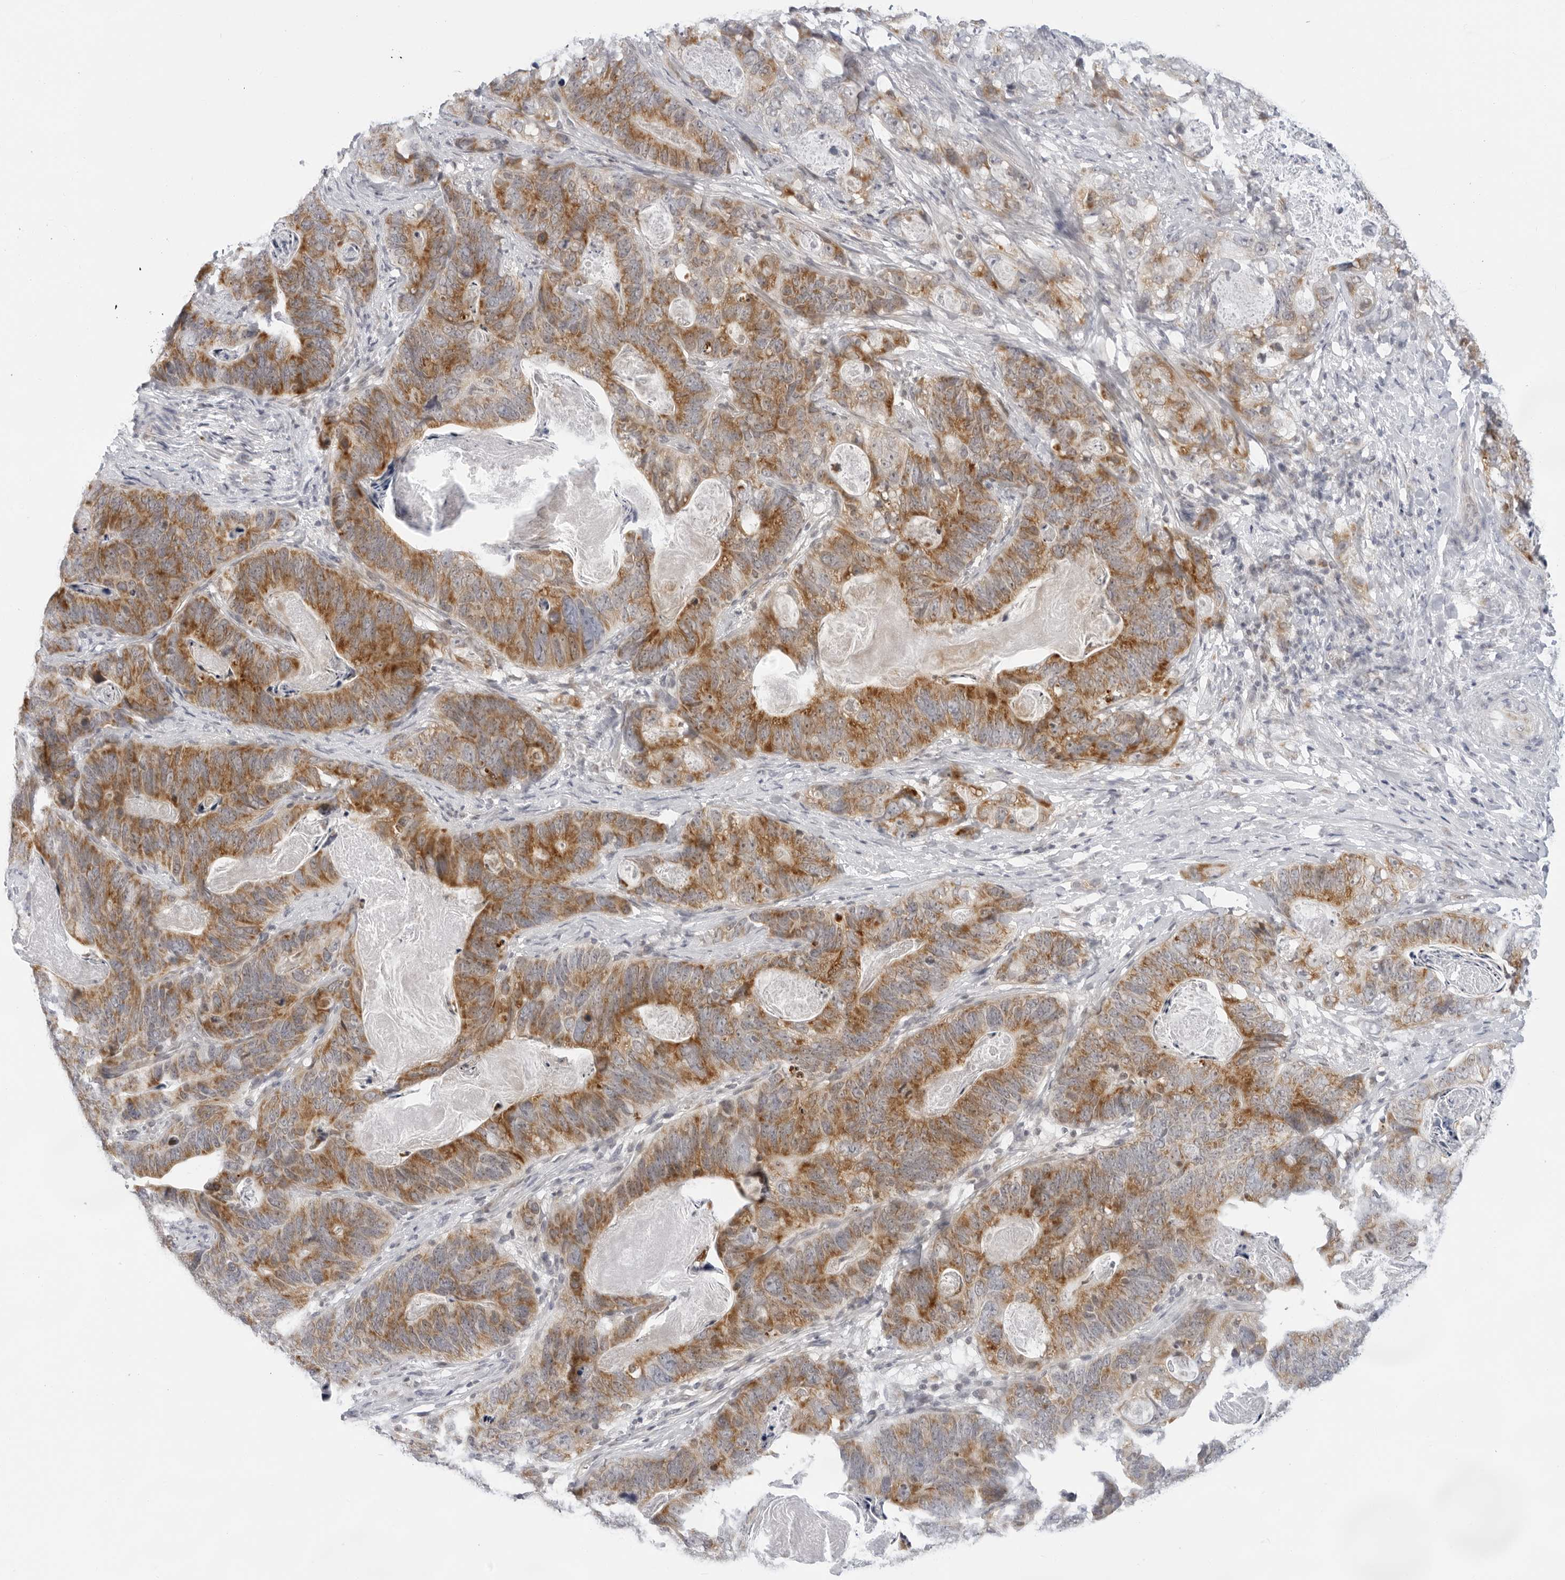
{"staining": {"intensity": "moderate", "quantity": ">75%", "location": "cytoplasmic/membranous"}, "tissue": "stomach cancer", "cell_type": "Tumor cells", "image_type": "cancer", "snomed": [{"axis": "morphology", "description": "Normal tissue, NOS"}, {"axis": "morphology", "description": "Adenocarcinoma, NOS"}, {"axis": "topography", "description": "Stomach"}], "caption": "Immunohistochemical staining of human stomach cancer (adenocarcinoma) reveals medium levels of moderate cytoplasmic/membranous positivity in about >75% of tumor cells.", "gene": "CIART", "patient": {"sex": "female", "age": 89}}